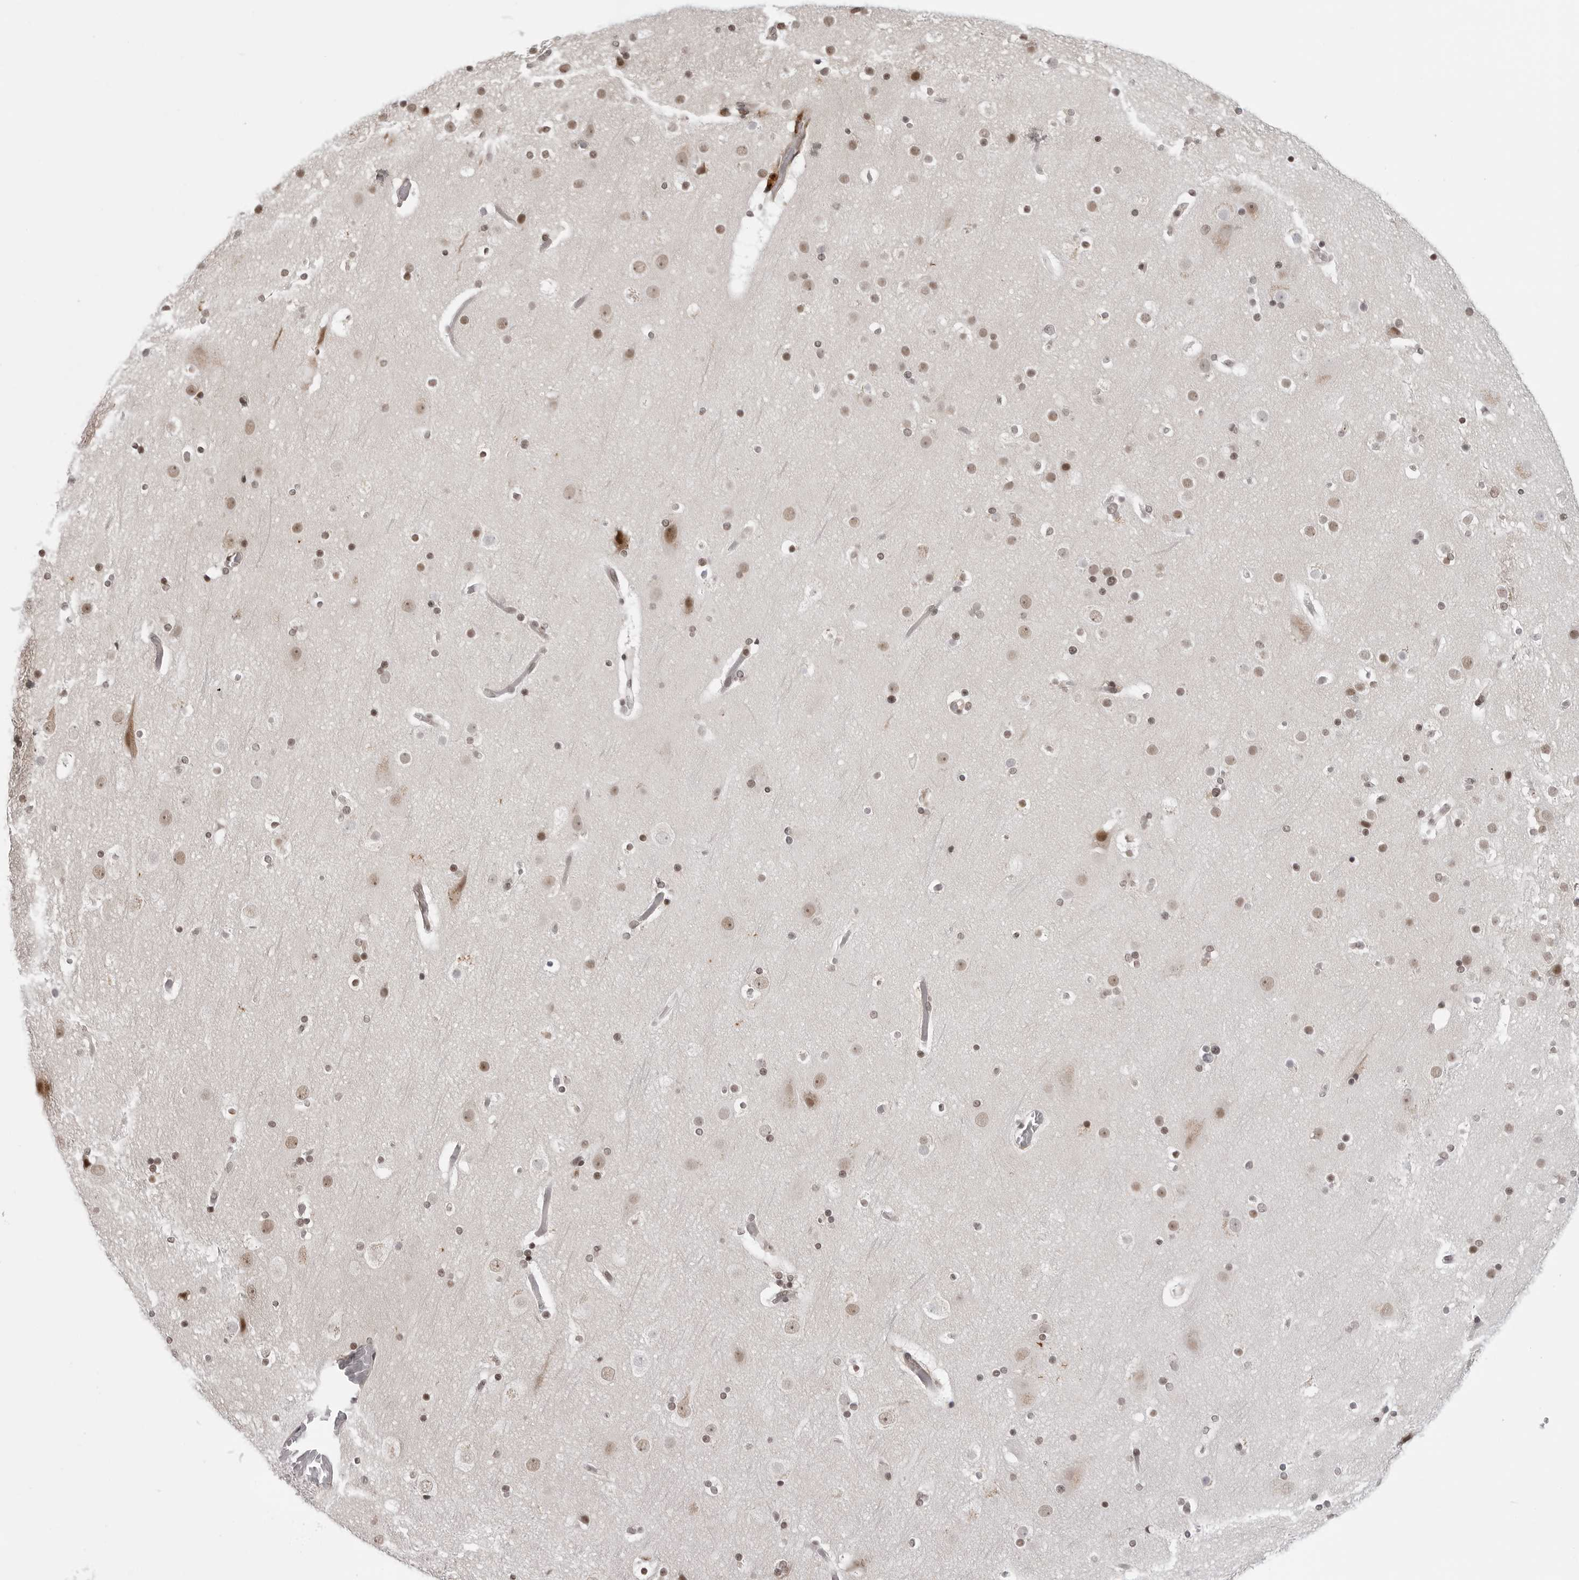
{"staining": {"intensity": "weak", "quantity": ">75%", "location": "nuclear"}, "tissue": "cerebral cortex", "cell_type": "Endothelial cells", "image_type": "normal", "snomed": [{"axis": "morphology", "description": "Normal tissue, NOS"}, {"axis": "topography", "description": "Cerebral cortex"}], "caption": "DAB (3,3'-diaminobenzidine) immunohistochemical staining of benign cerebral cortex demonstrates weak nuclear protein expression in about >75% of endothelial cells.", "gene": "PHF3", "patient": {"sex": "male", "age": 57}}